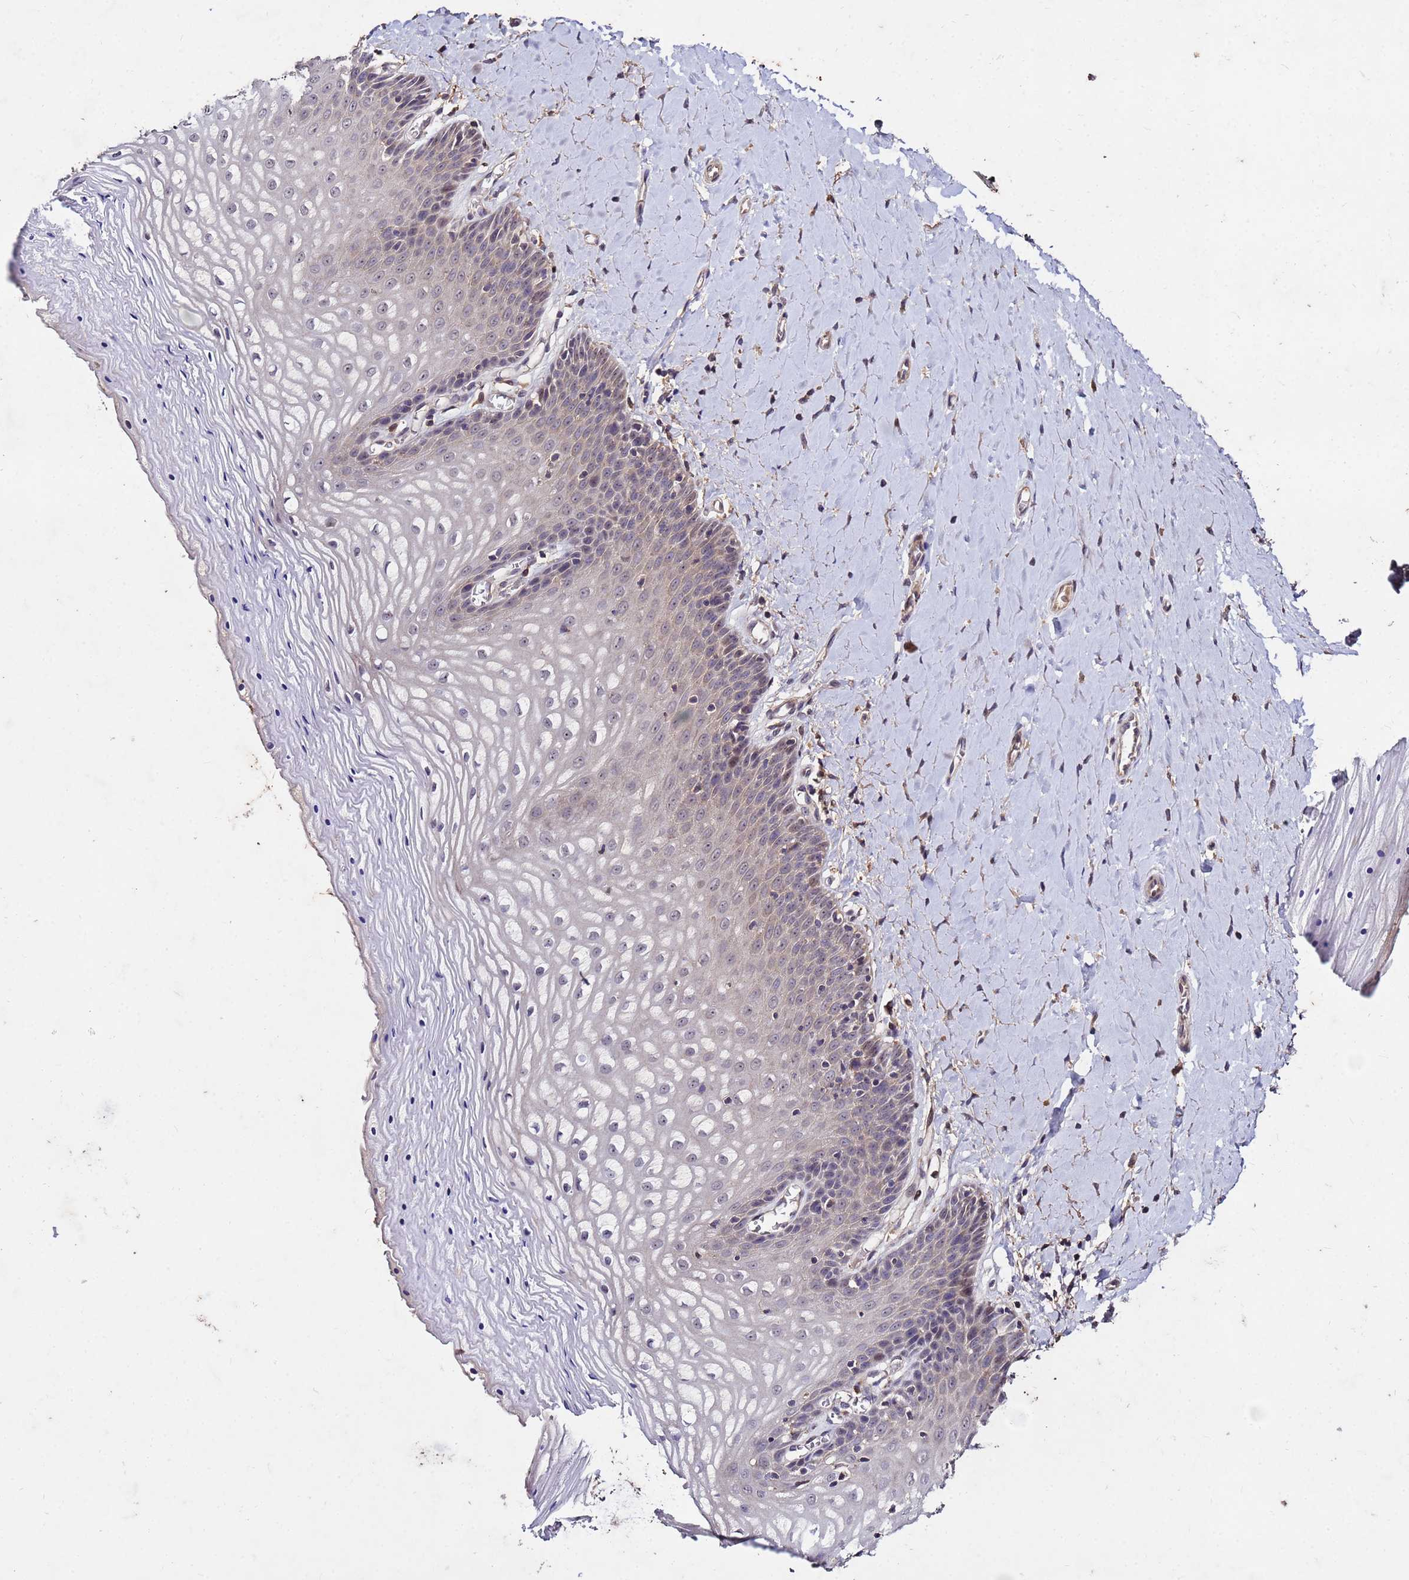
{"staining": {"intensity": "weak", "quantity": "<25%", "location": "cytoplasmic/membranous,nuclear"}, "tissue": "vagina", "cell_type": "Squamous epithelial cells", "image_type": "normal", "snomed": [{"axis": "morphology", "description": "Normal tissue, NOS"}, {"axis": "topography", "description": "Vagina"}], "caption": "This is an IHC photomicrograph of unremarkable human vagina. There is no expression in squamous epithelial cells.", "gene": "TOR4A", "patient": {"sex": "female", "age": 65}}